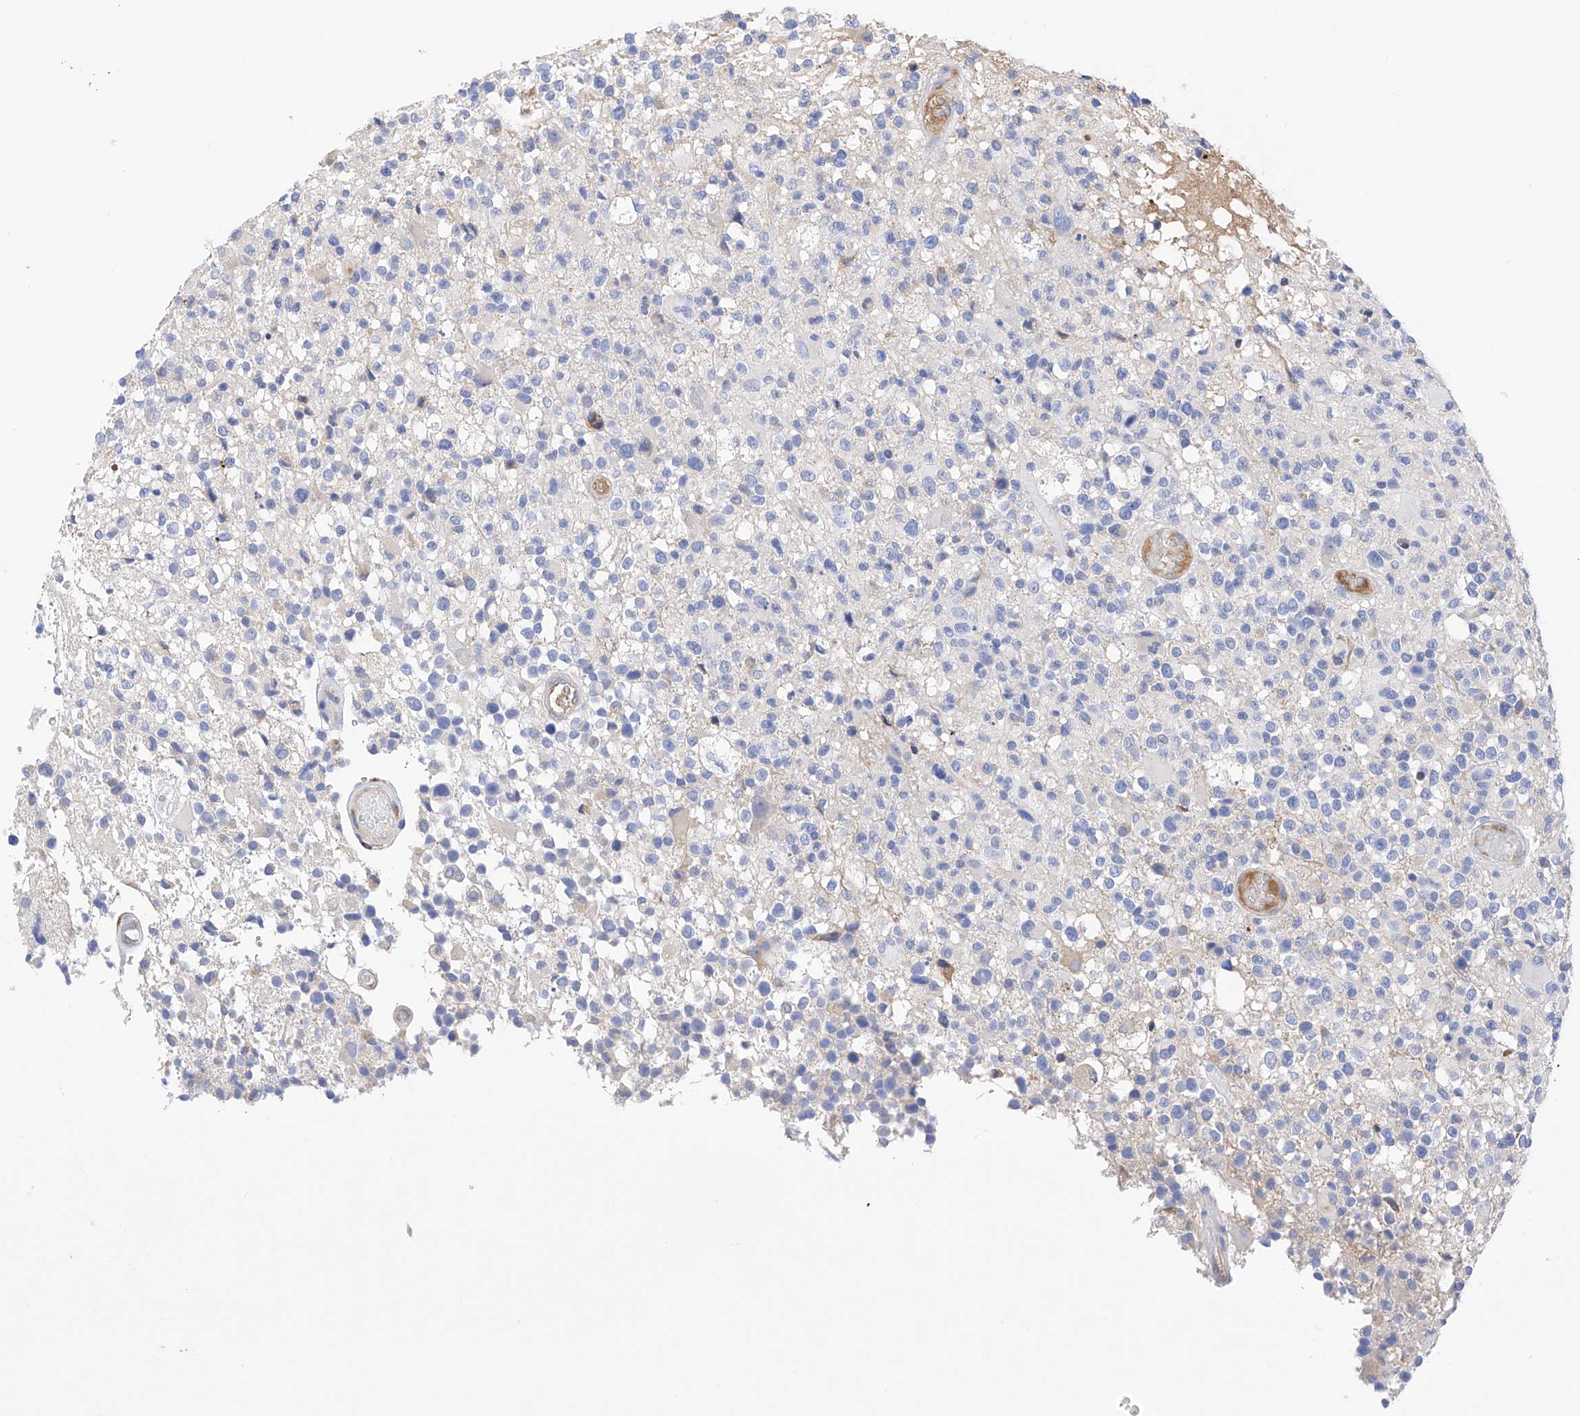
{"staining": {"intensity": "negative", "quantity": "none", "location": "none"}, "tissue": "glioma", "cell_type": "Tumor cells", "image_type": "cancer", "snomed": [{"axis": "morphology", "description": "Glioma, malignant, High grade"}, {"axis": "morphology", "description": "Glioblastoma, NOS"}, {"axis": "topography", "description": "Brain"}], "caption": "DAB immunohistochemical staining of human glioma exhibits no significant positivity in tumor cells. (DAB IHC, high magnification).", "gene": "PDIA5", "patient": {"sex": "male", "age": 60}}